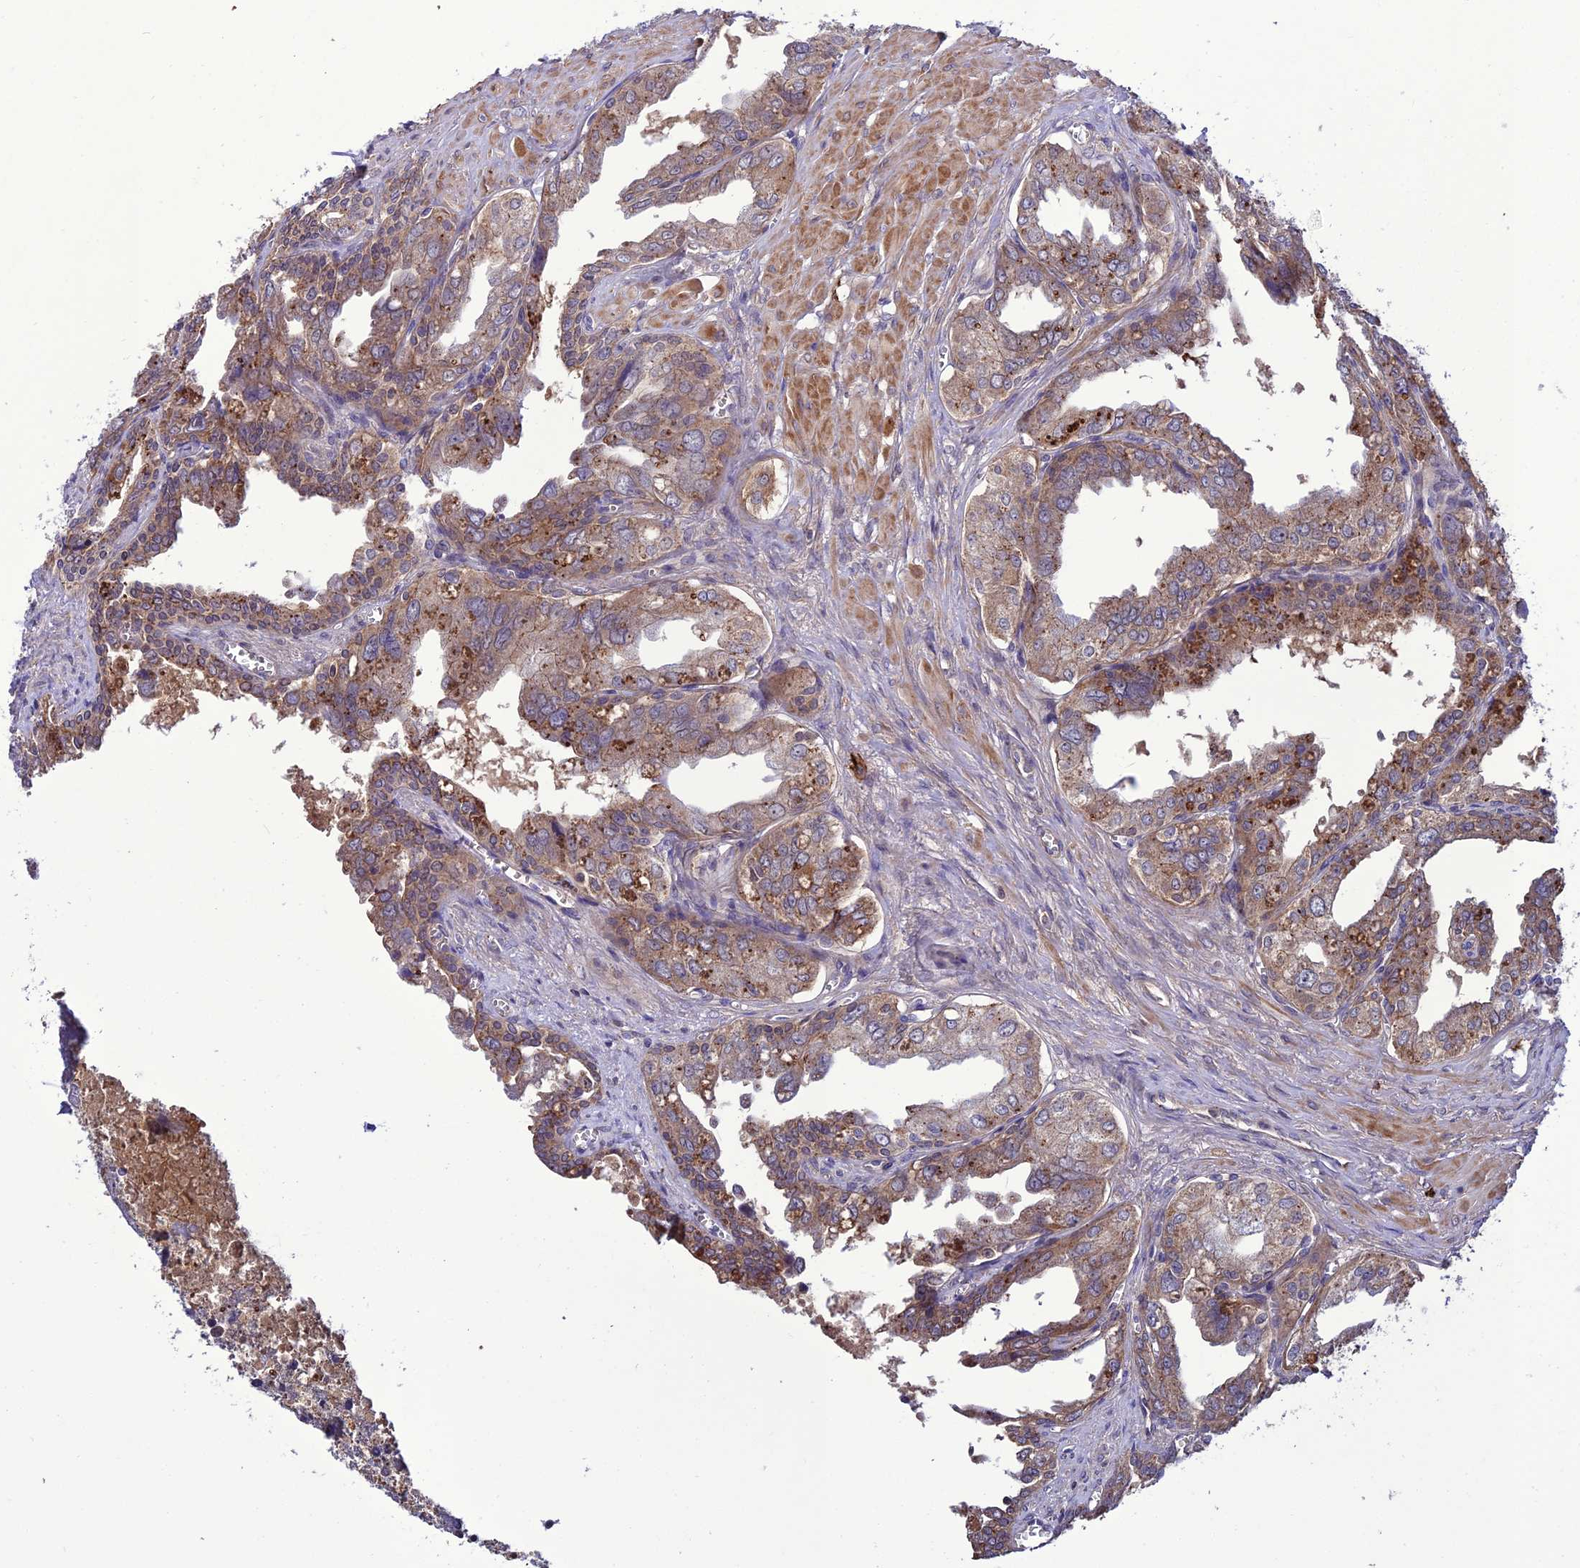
{"staining": {"intensity": "moderate", "quantity": ">75%", "location": "cytoplasmic/membranous"}, "tissue": "seminal vesicle", "cell_type": "Glandular cells", "image_type": "normal", "snomed": [{"axis": "morphology", "description": "Normal tissue, NOS"}, {"axis": "topography", "description": "Seminal veicle"}], "caption": "A brown stain shows moderate cytoplasmic/membranous staining of a protein in glandular cells of normal human seminal vesicle. (Brightfield microscopy of DAB IHC at high magnification).", "gene": "PPIL3", "patient": {"sex": "male", "age": 67}}